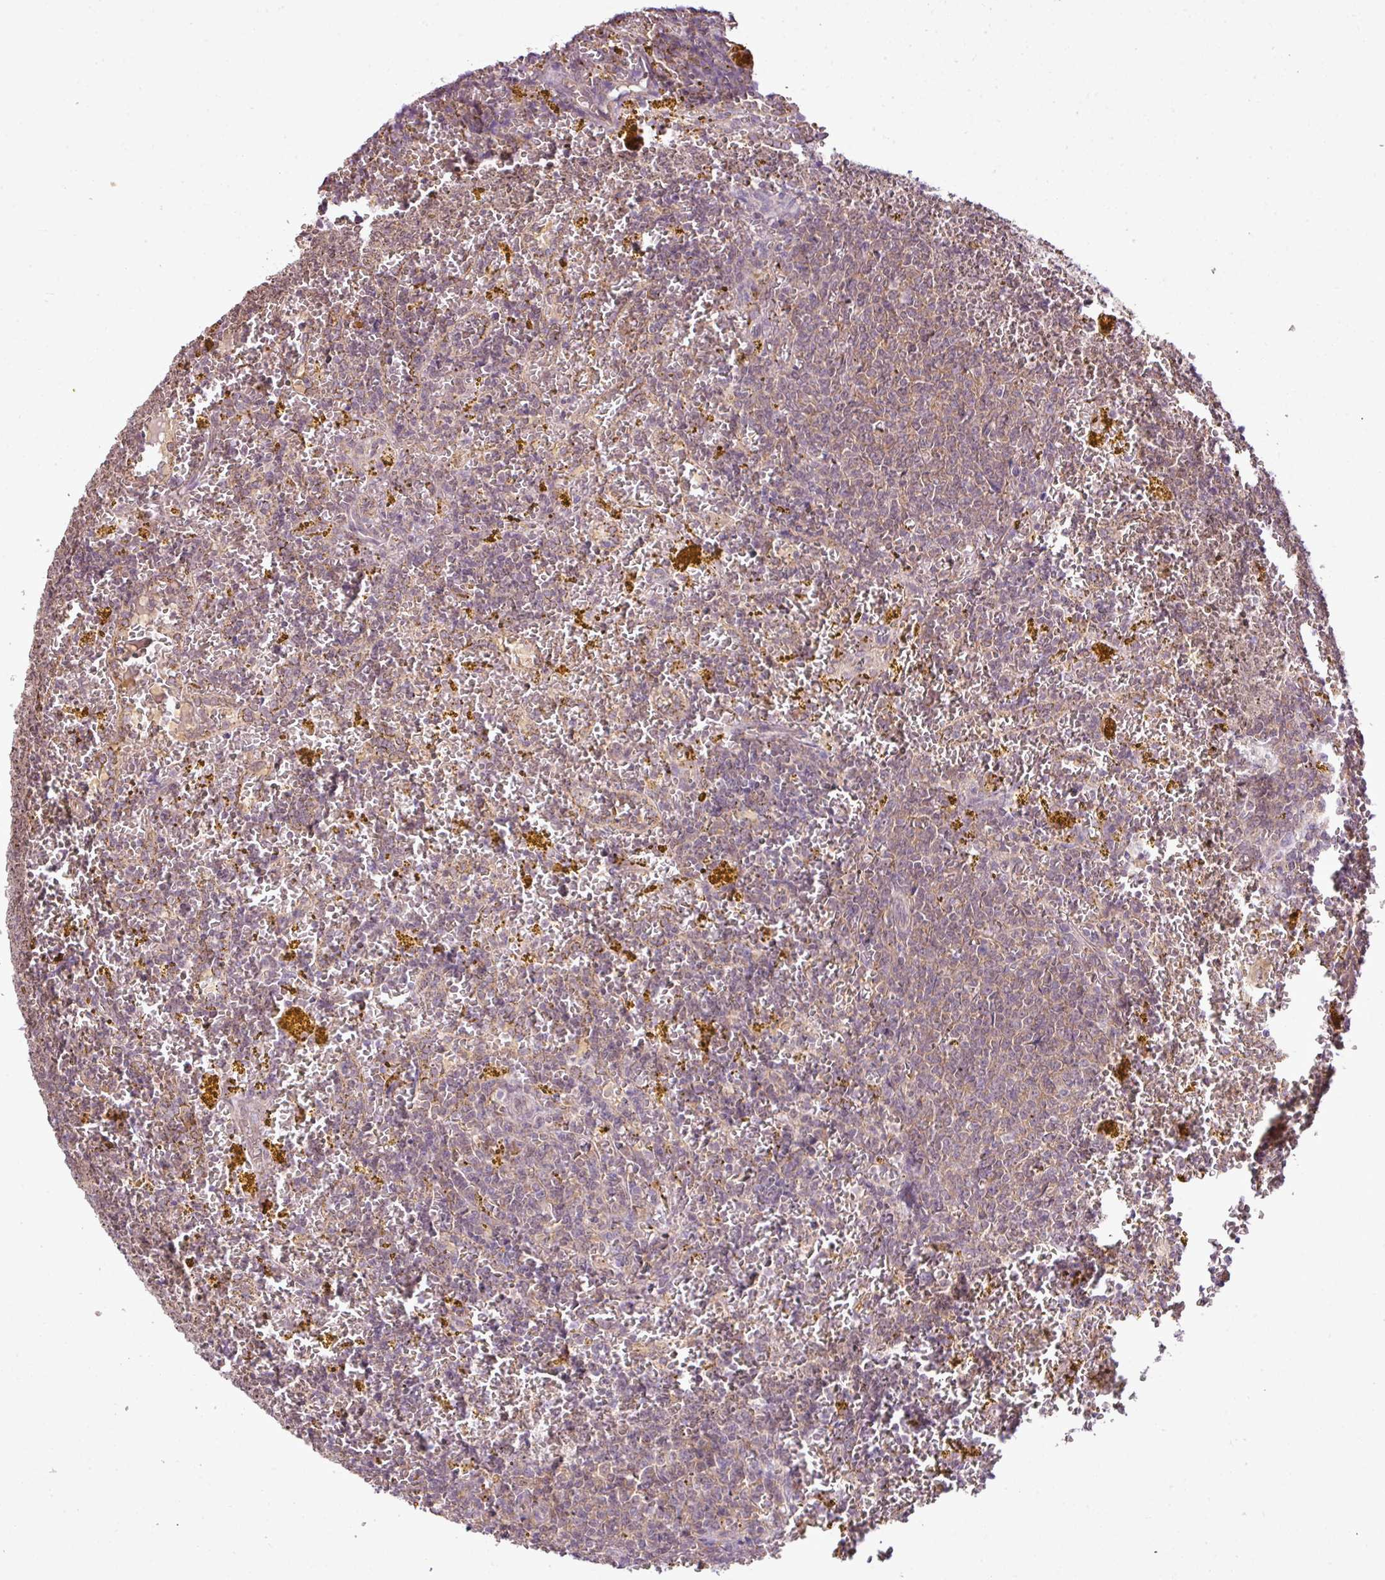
{"staining": {"intensity": "moderate", "quantity": ">75%", "location": "cytoplasmic/membranous"}, "tissue": "lymphoma", "cell_type": "Tumor cells", "image_type": "cancer", "snomed": [{"axis": "morphology", "description": "Malignant lymphoma, non-Hodgkin's type, Low grade"}, {"axis": "topography", "description": "Spleen"}, {"axis": "topography", "description": "Lymph node"}], "caption": "Tumor cells reveal medium levels of moderate cytoplasmic/membranous expression in approximately >75% of cells in human lymphoma.", "gene": "DNAAF4", "patient": {"sex": "female", "age": 66}}